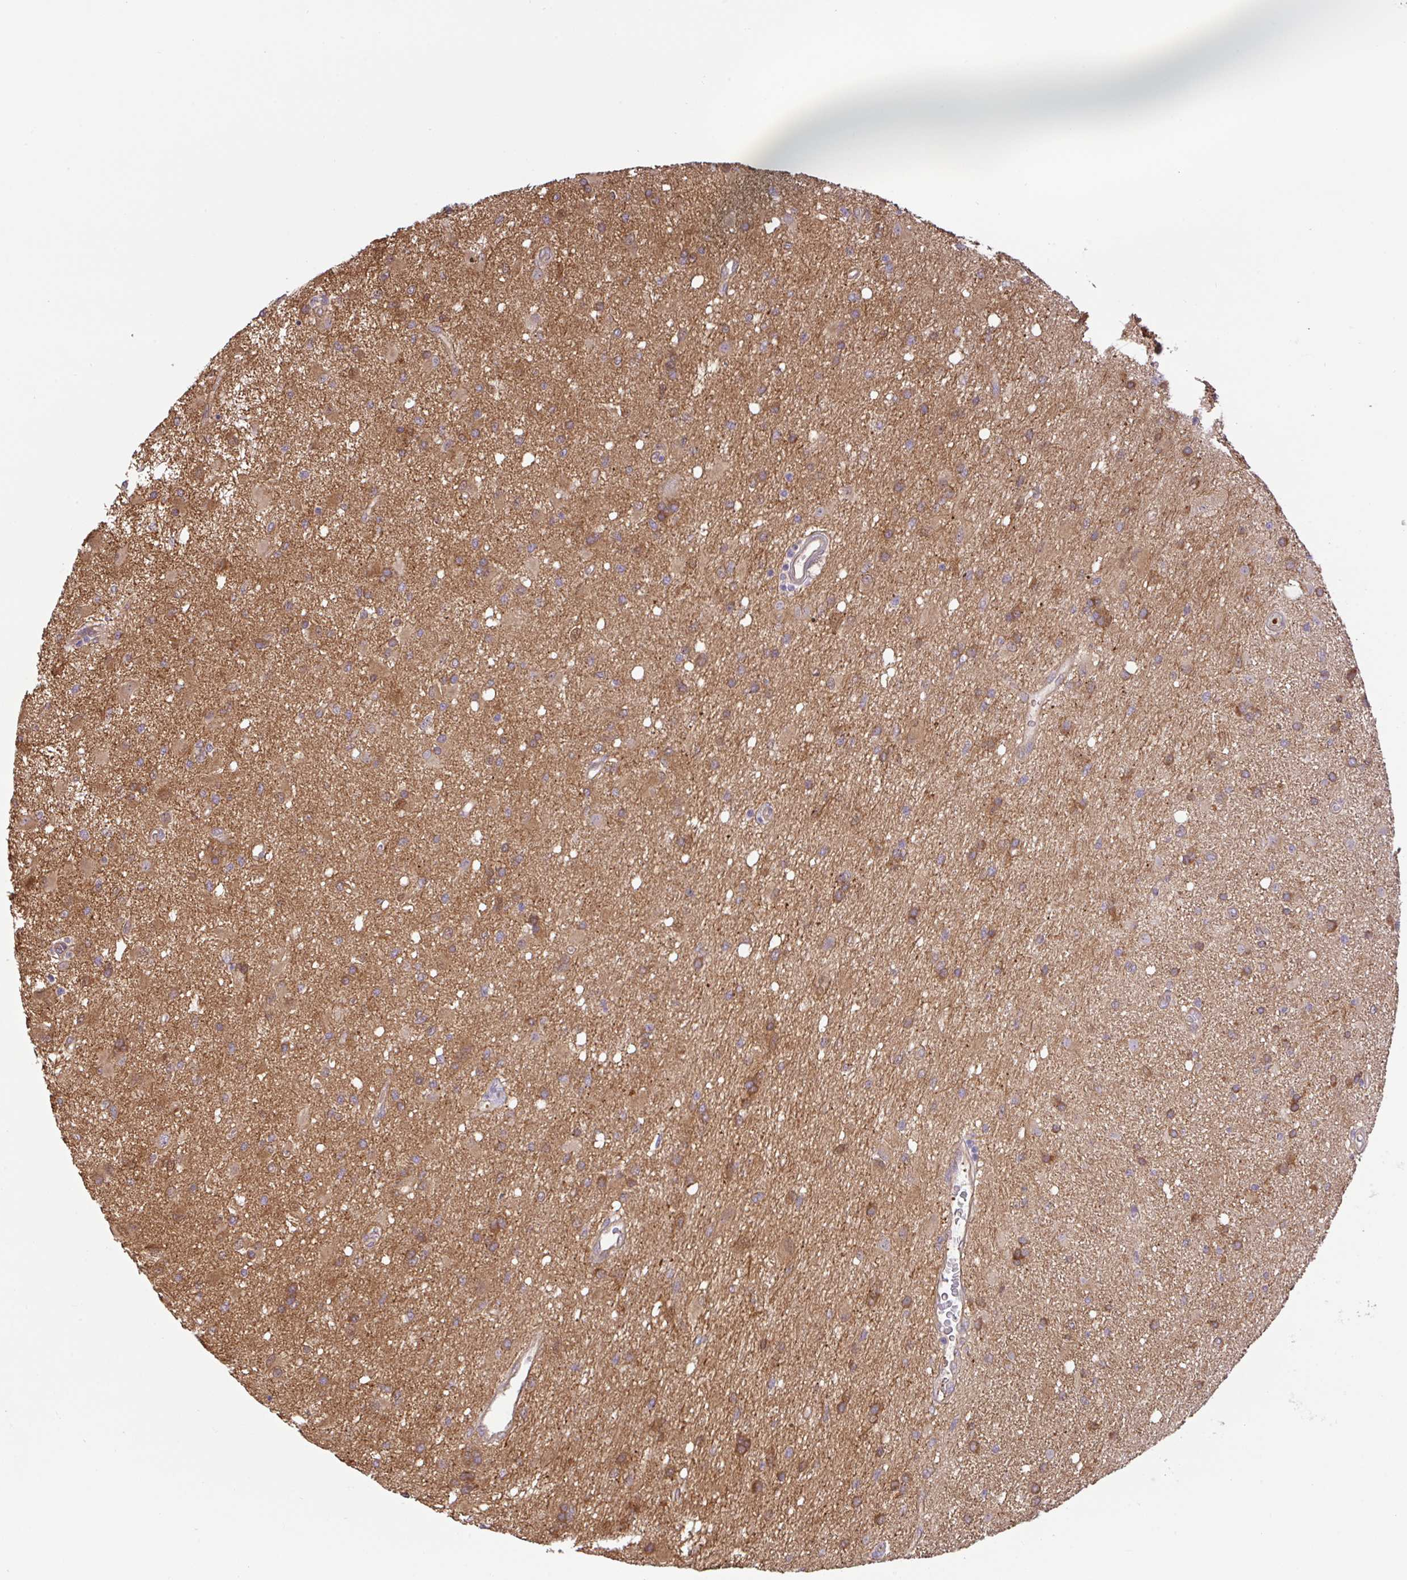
{"staining": {"intensity": "moderate", "quantity": ">75%", "location": "cytoplasmic/membranous"}, "tissue": "glioma", "cell_type": "Tumor cells", "image_type": "cancer", "snomed": [{"axis": "morphology", "description": "Glioma, malignant, High grade"}, {"axis": "topography", "description": "Brain"}], "caption": "Glioma stained with a brown dye reveals moderate cytoplasmic/membranous positive expression in about >75% of tumor cells.", "gene": "DLEU7", "patient": {"sex": "male", "age": 67}}